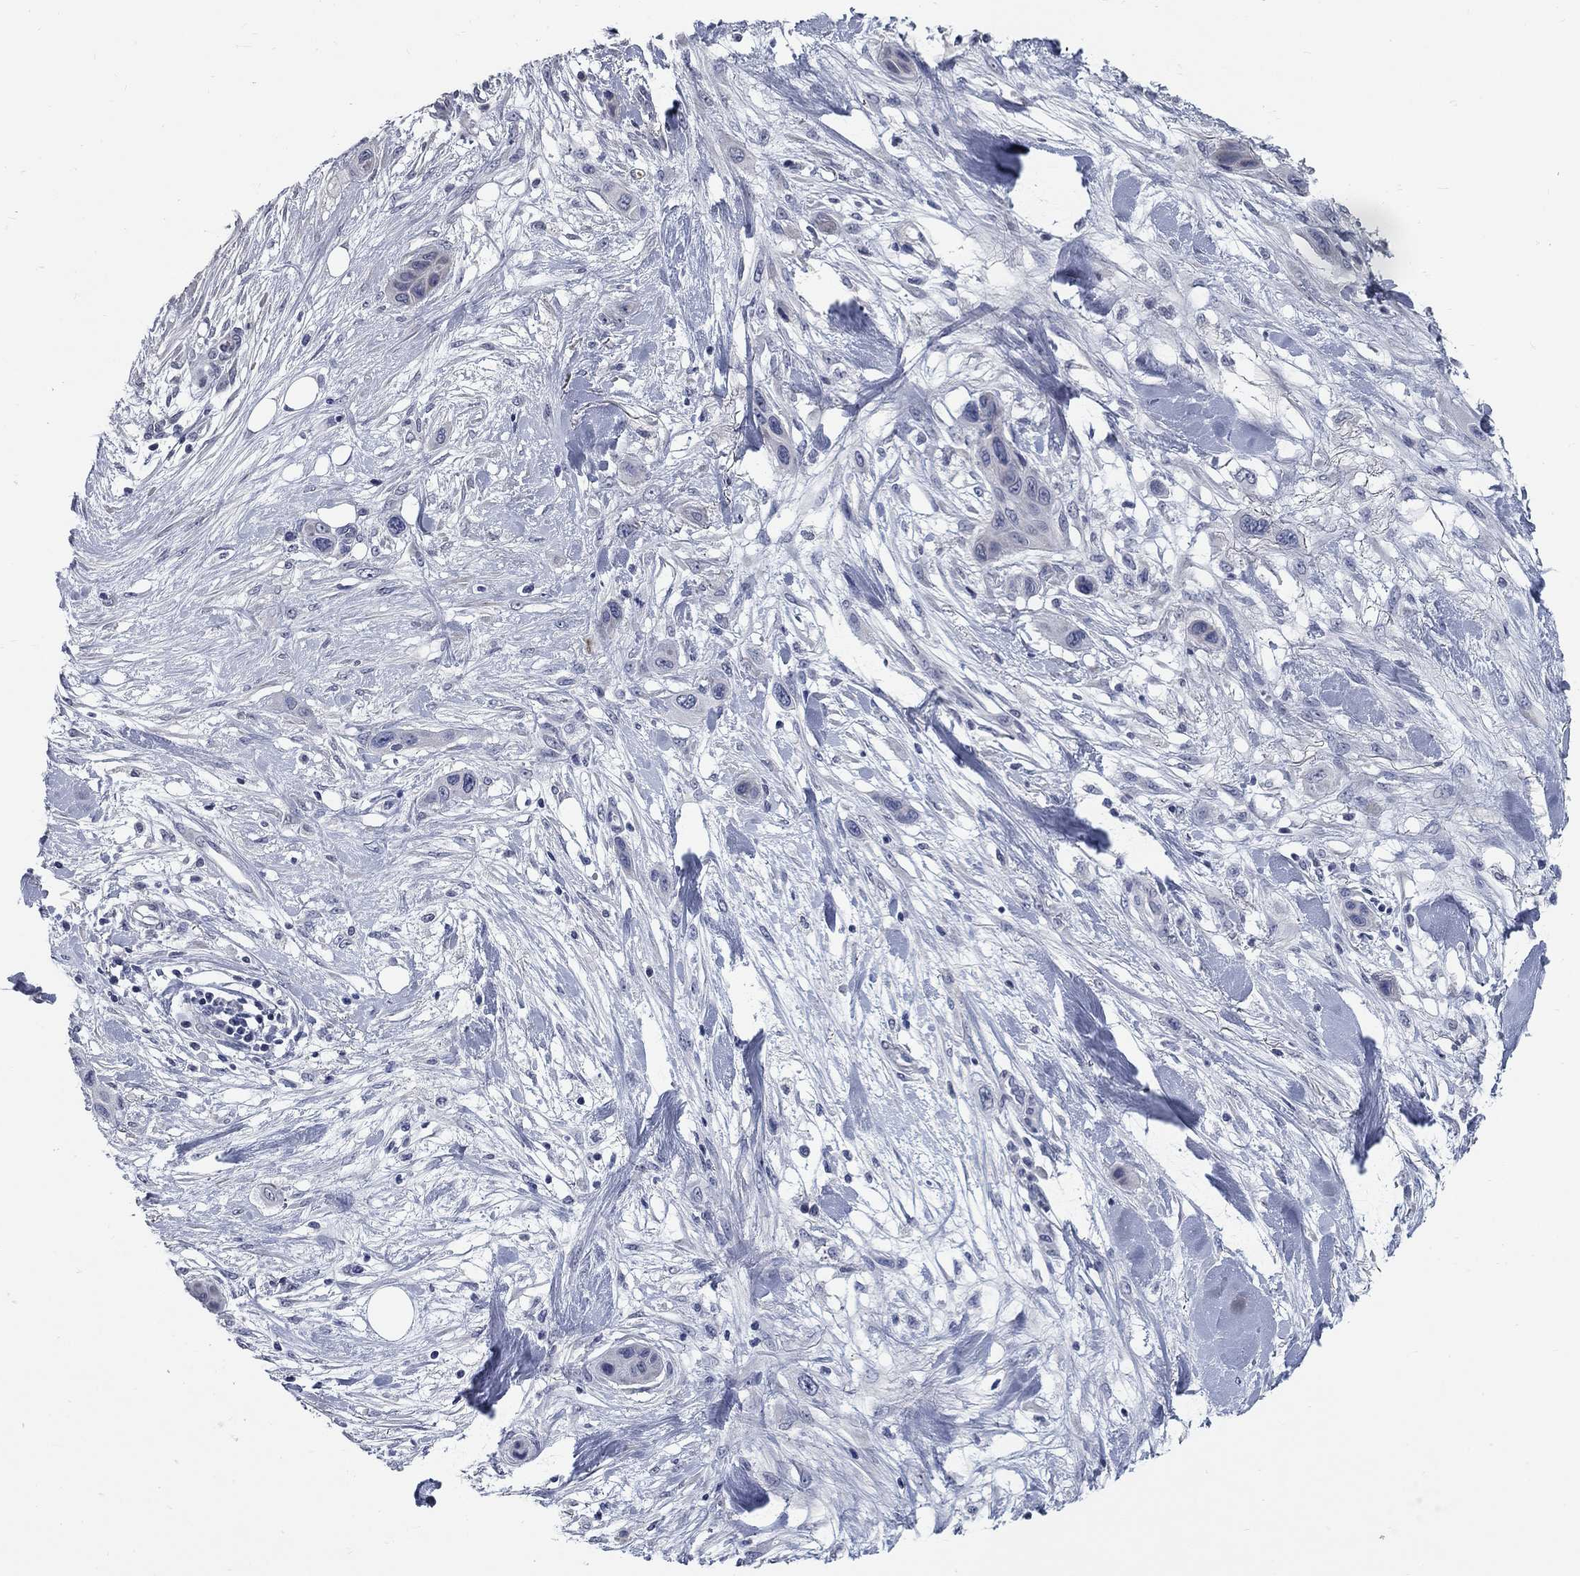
{"staining": {"intensity": "negative", "quantity": "none", "location": "none"}, "tissue": "skin cancer", "cell_type": "Tumor cells", "image_type": "cancer", "snomed": [{"axis": "morphology", "description": "Squamous cell carcinoma, NOS"}, {"axis": "topography", "description": "Skin"}], "caption": "DAB immunohistochemical staining of human skin cancer reveals no significant staining in tumor cells. (Immunohistochemistry, brightfield microscopy, high magnification).", "gene": "SYT12", "patient": {"sex": "male", "age": 79}}